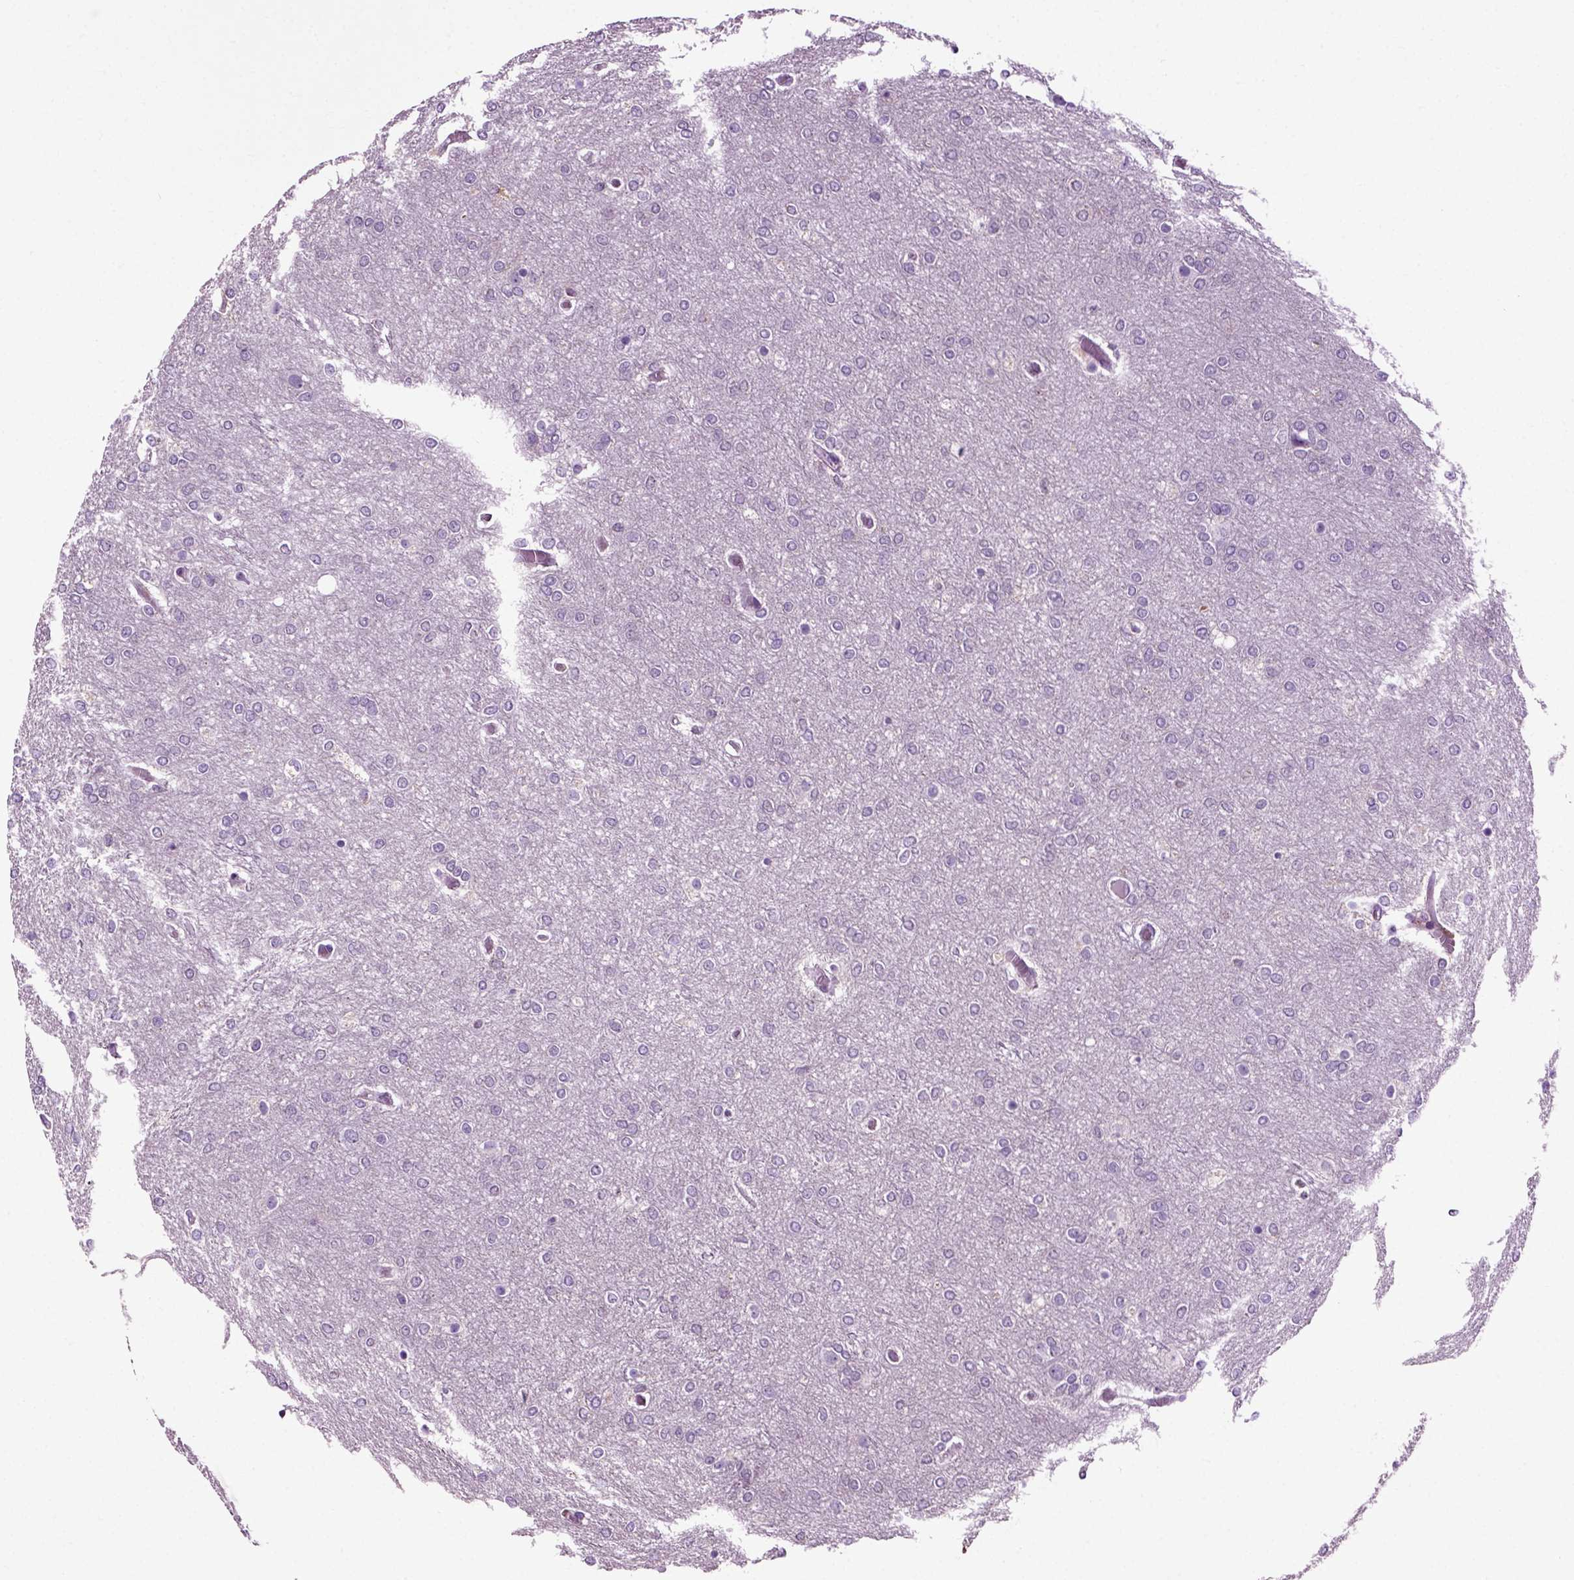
{"staining": {"intensity": "negative", "quantity": "none", "location": "none"}, "tissue": "glioma", "cell_type": "Tumor cells", "image_type": "cancer", "snomed": [{"axis": "morphology", "description": "Glioma, malignant, High grade"}, {"axis": "topography", "description": "Brain"}], "caption": "Immunohistochemistry micrograph of neoplastic tissue: human malignant glioma (high-grade) stained with DAB (3,3'-diaminobenzidine) demonstrates no significant protein expression in tumor cells. (DAB (3,3'-diaminobenzidine) IHC, high magnification).", "gene": "DNAH10", "patient": {"sex": "female", "age": 61}}